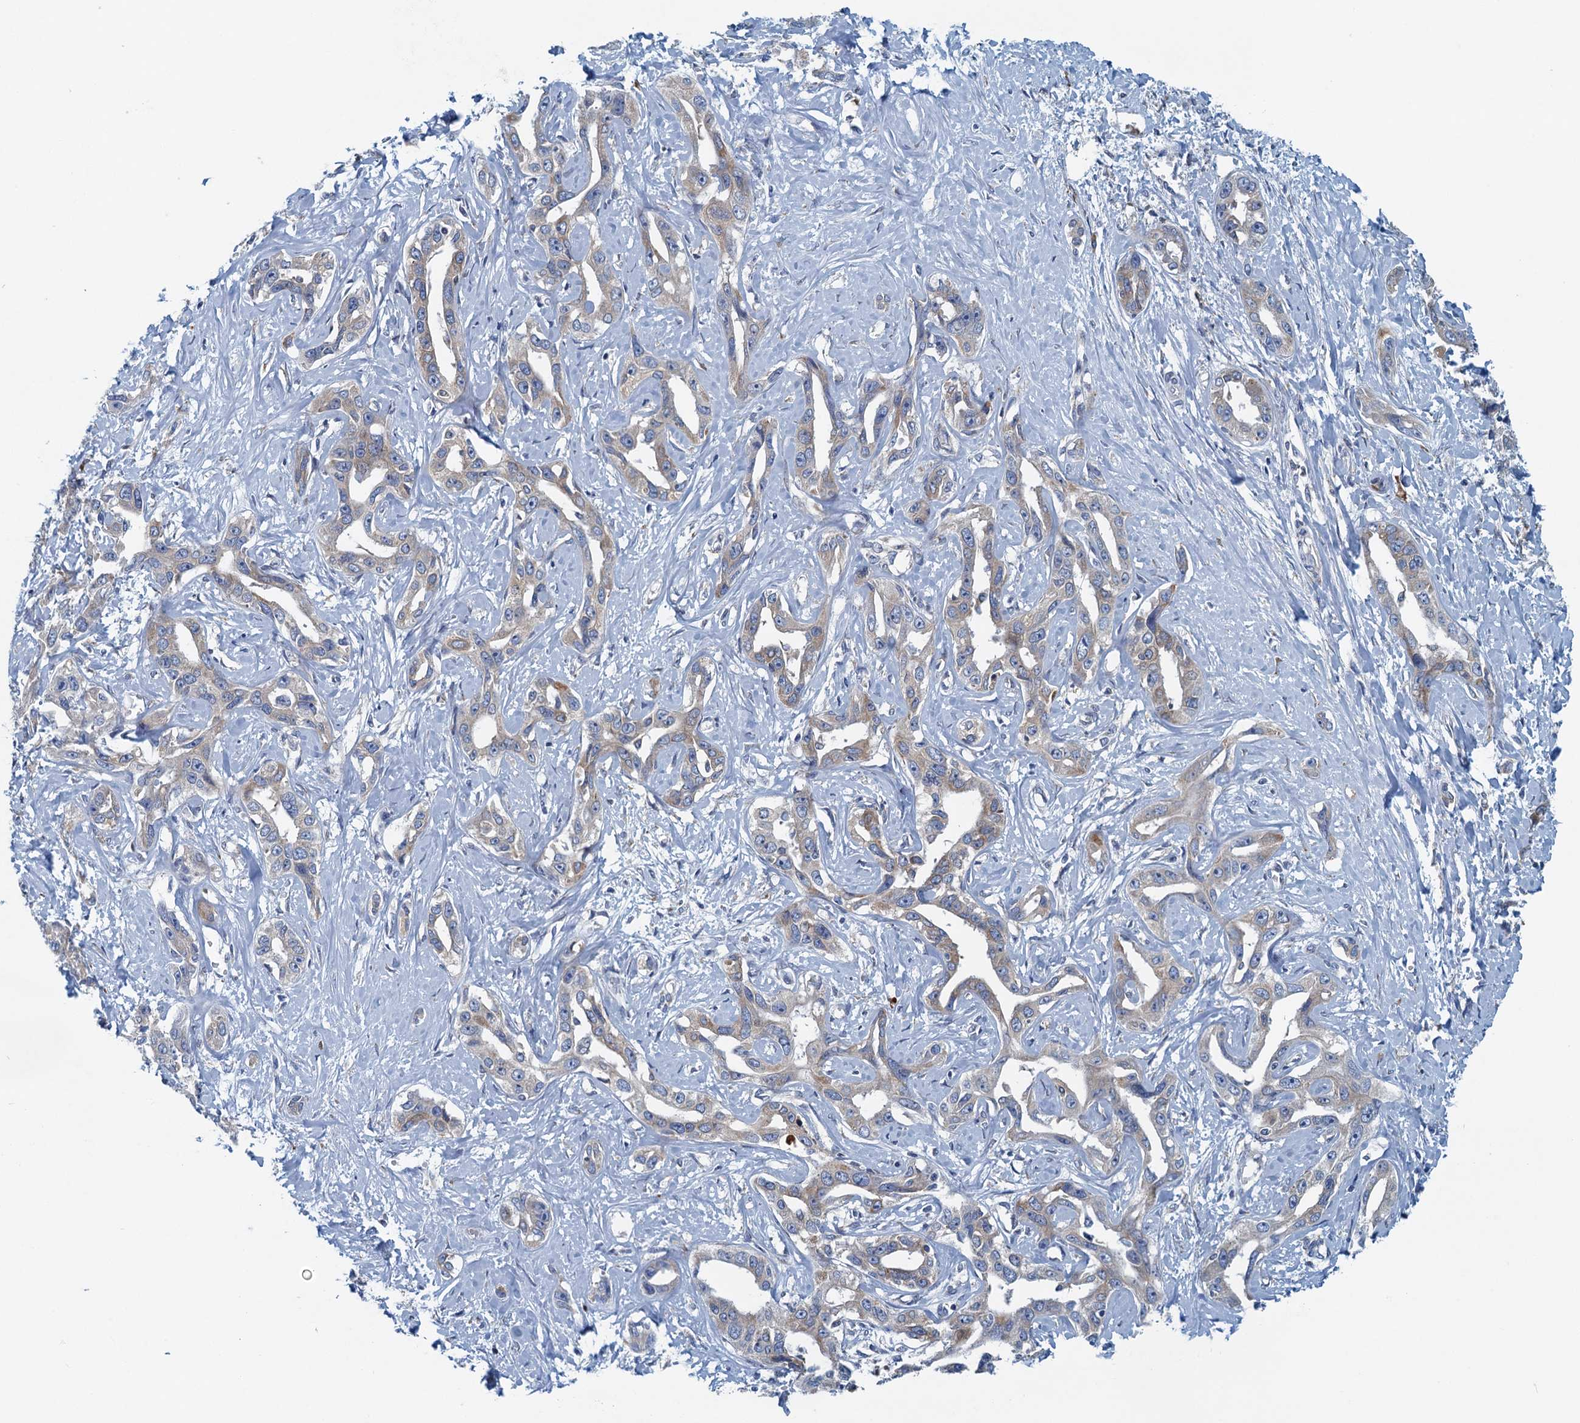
{"staining": {"intensity": "weak", "quantity": "25%-75%", "location": "cytoplasmic/membranous"}, "tissue": "liver cancer", "cell_type": "Tumor cells", "image_type": "cancer", "snomed": [{"axis": "morphology", "description": "Cholangiocarcinoma"}, {"axis": "topography", "description": "Liver"}], "caption": "Immunohistochemistry photomicrograph of liver cancer (cholangiocarcinoma) stained for a protein (brown), which exhibits low levels of weak cytoplasmic/membranous expression in about 25%-75% of tumor cells.", "gene": "MYDGF", "patient": {"sex": "male", "age": 59}}